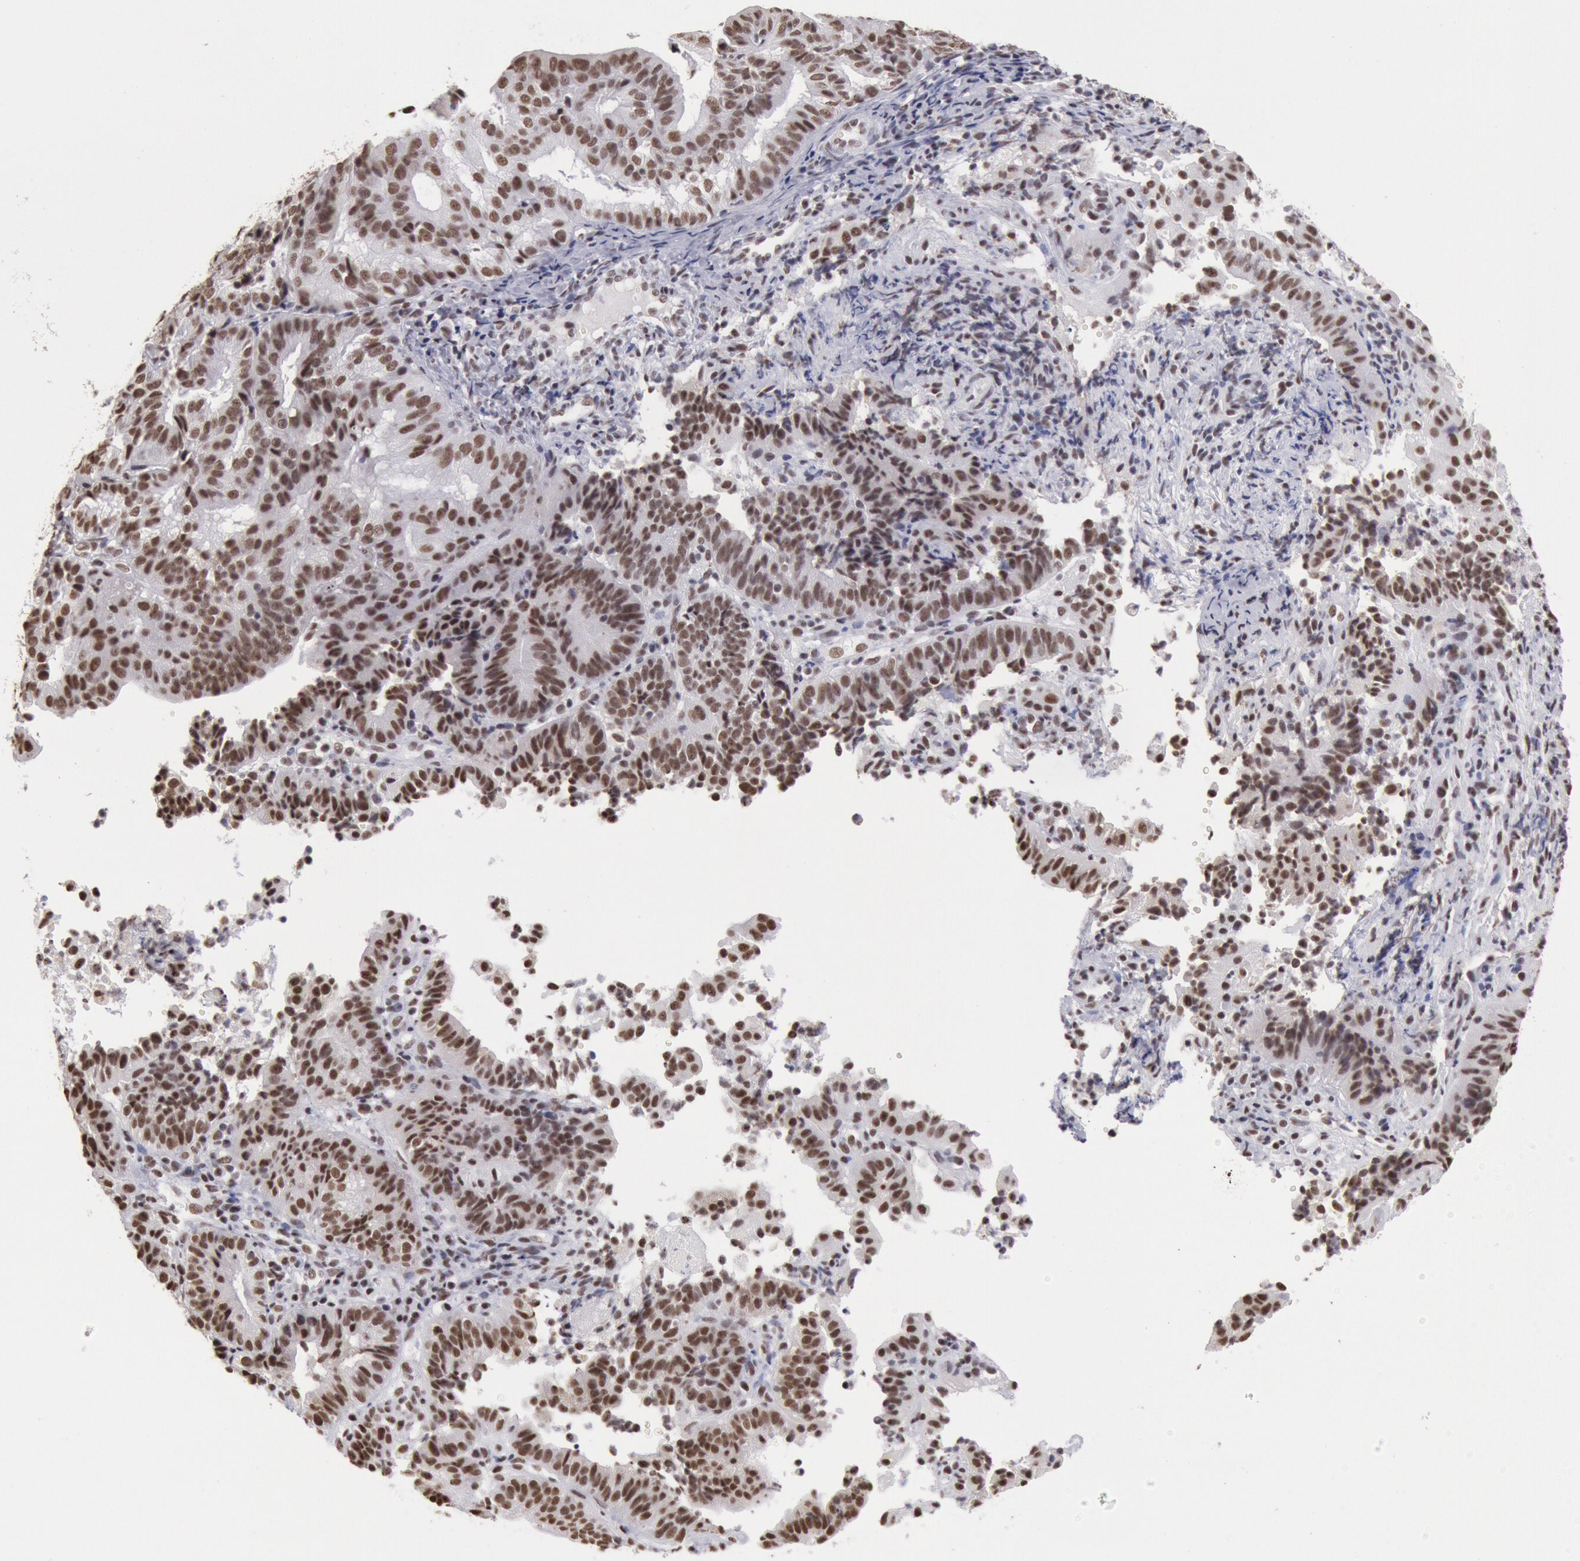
{"staining": {"intensity": "moderate", "quantity": ">75%", "location": "nuclear"}, "tissue": "cervical cancer", "cell_type": "Tumor cells", "image_type": "cancer", "snomed": [{"axis": "morphology", "description": "Adenocarcinoma, NOS"}, {"axis": "topography", "description": "Cervix"}], "caption": "Immunohistochemical staining of adenocarcinoma (cervical) exhibits medium levels of moderate nuclear positivity in about >75% of tumor cells. The staining was performed using DAB (3,3'-diaminobenzidine), with brown indicating positive protein expression. Nuclei are stained blue with hematoxylin.", "gene": "SNRPD3", "patient": {"sex": "female", "age": 60}}